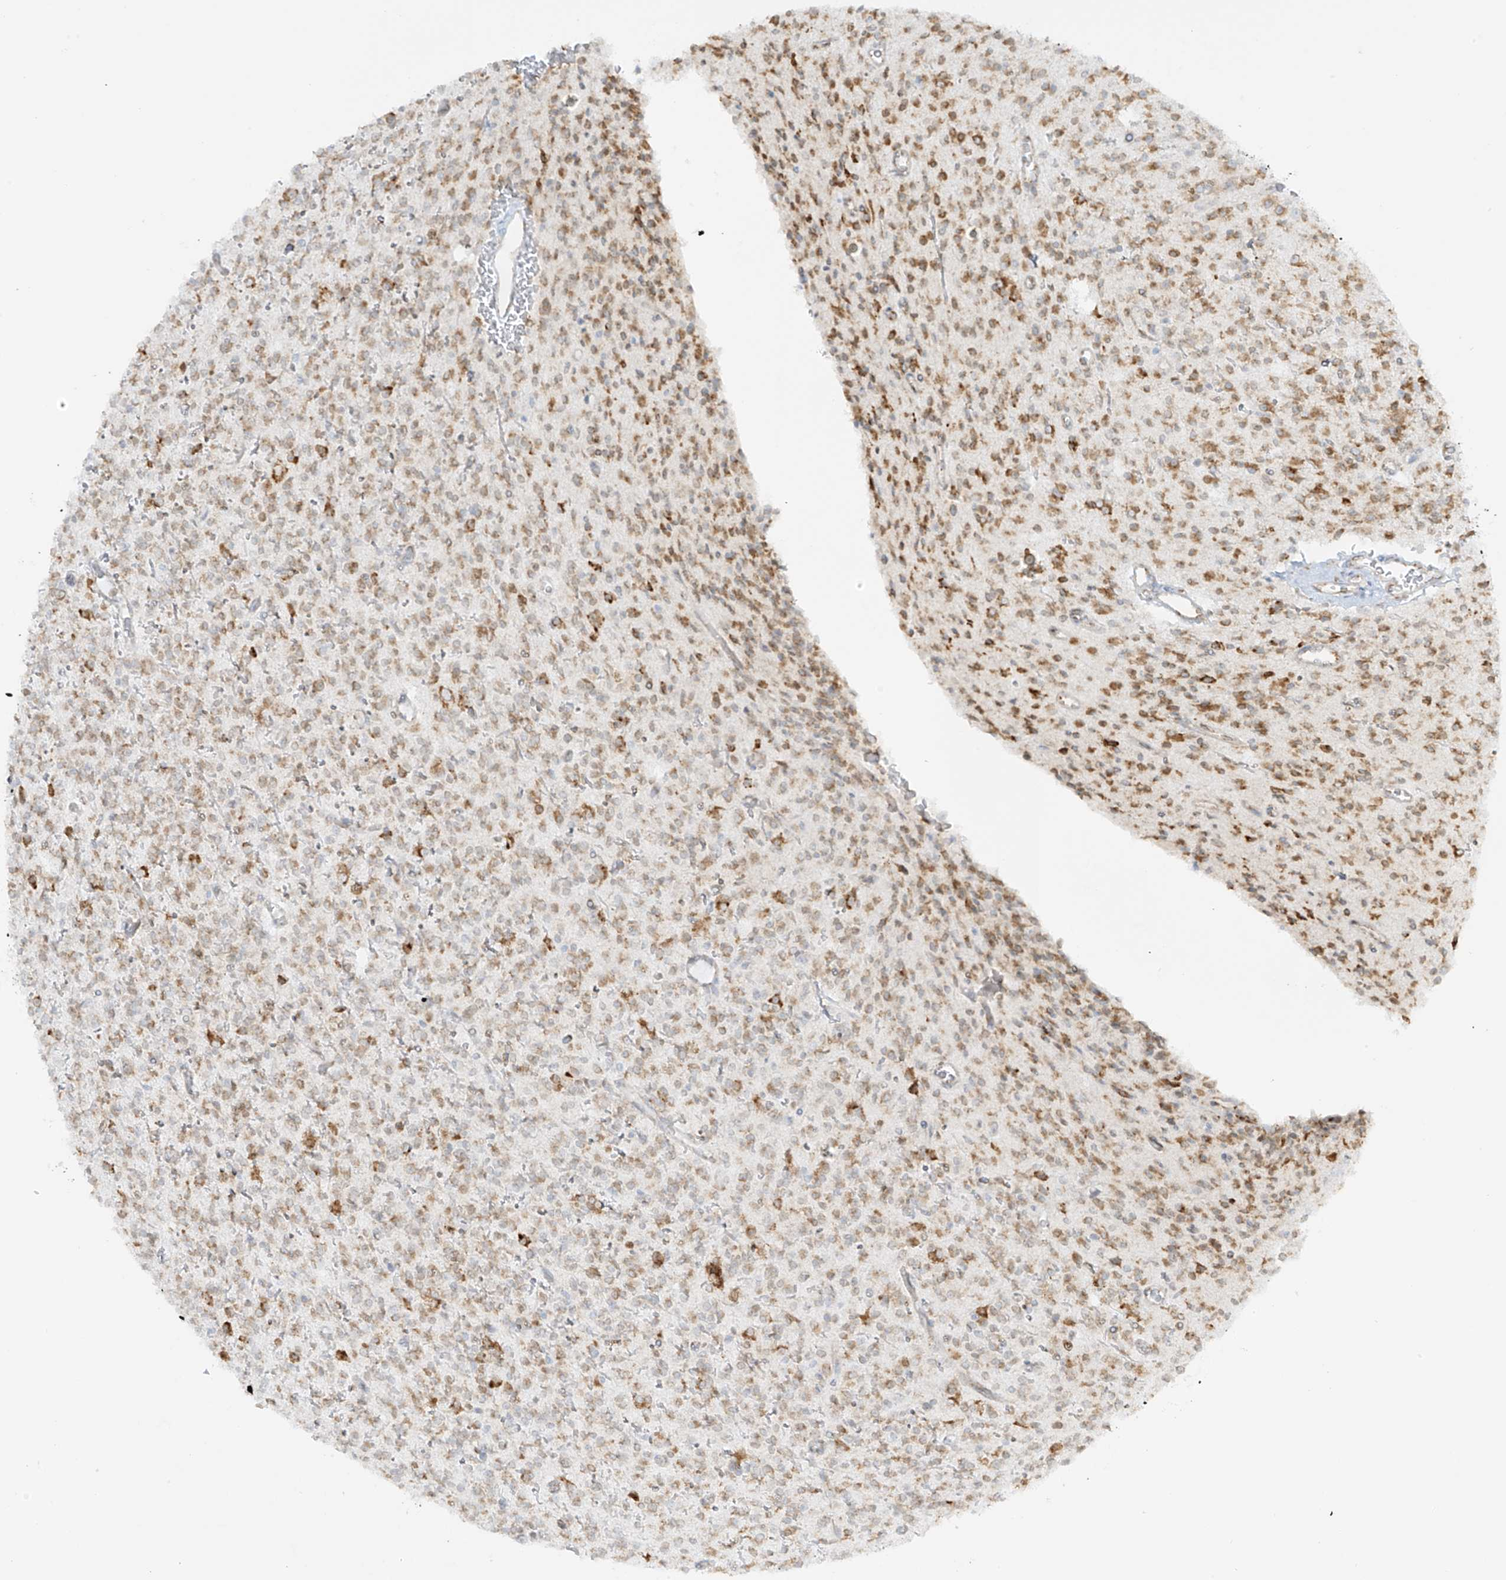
{"staining": {"intensity": "moderate", "quantity": ">75%", "location": "cytoplasmic/membranous"}, "tissue": "glioma", "cell_type": "Tumor cells", "image_type": "cancer", "snomed": [{"axis": "morphology", "description": "Glioma, malignant, High grade"}, {"axis": "topography", "description": "Brain"}], "caption": "A medium amount of moderate cytoplasmic/membranous expression is seen in about >75% of tumor cells in malignant glioma (high-grade) tissue. Immunohistochemistry (ihc) stains the protein of interest in brown and the nuclei are stained blue.", "gene": "LRRC59", "patient": {"sex": "male", "age": 34}}